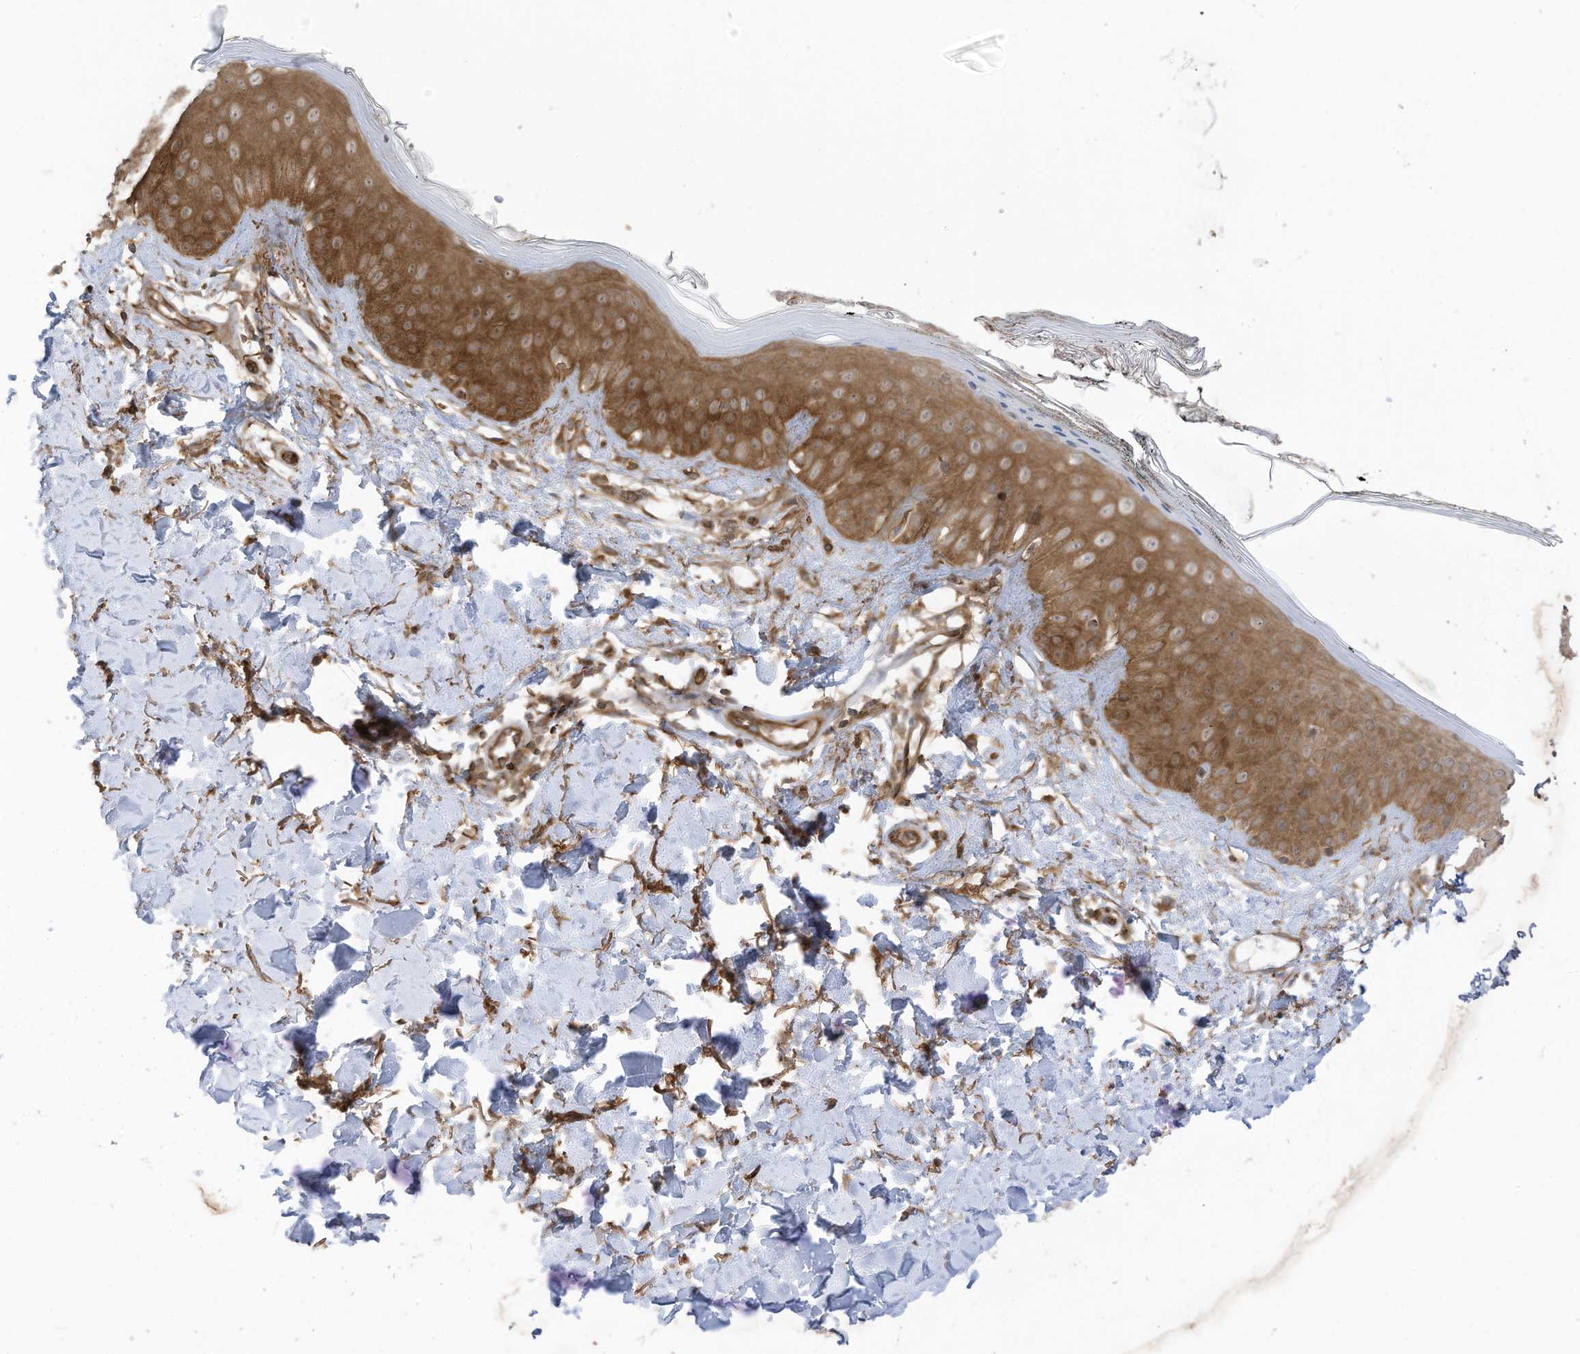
{"staining": {"intensity": "moderate", "quantity": ">75%", "location": "cytoplasmic/membranous"}, "tissue": "skin", "cell_type": "Fibroblasts", "image_type": "normal", "snomed": [{"axis": "morphology", "description": "Normal tissue, NOS"}, {"axis": "topography", "description": "Skin"}], "caption": "Immunohistochemical staining of unremarkable skin shows moderate cytoplasmic/membranous protein staining in approximately >75% of fibroblasts.", "gene": "REPS1", "patient": {"sex": "female", "age": 64}}